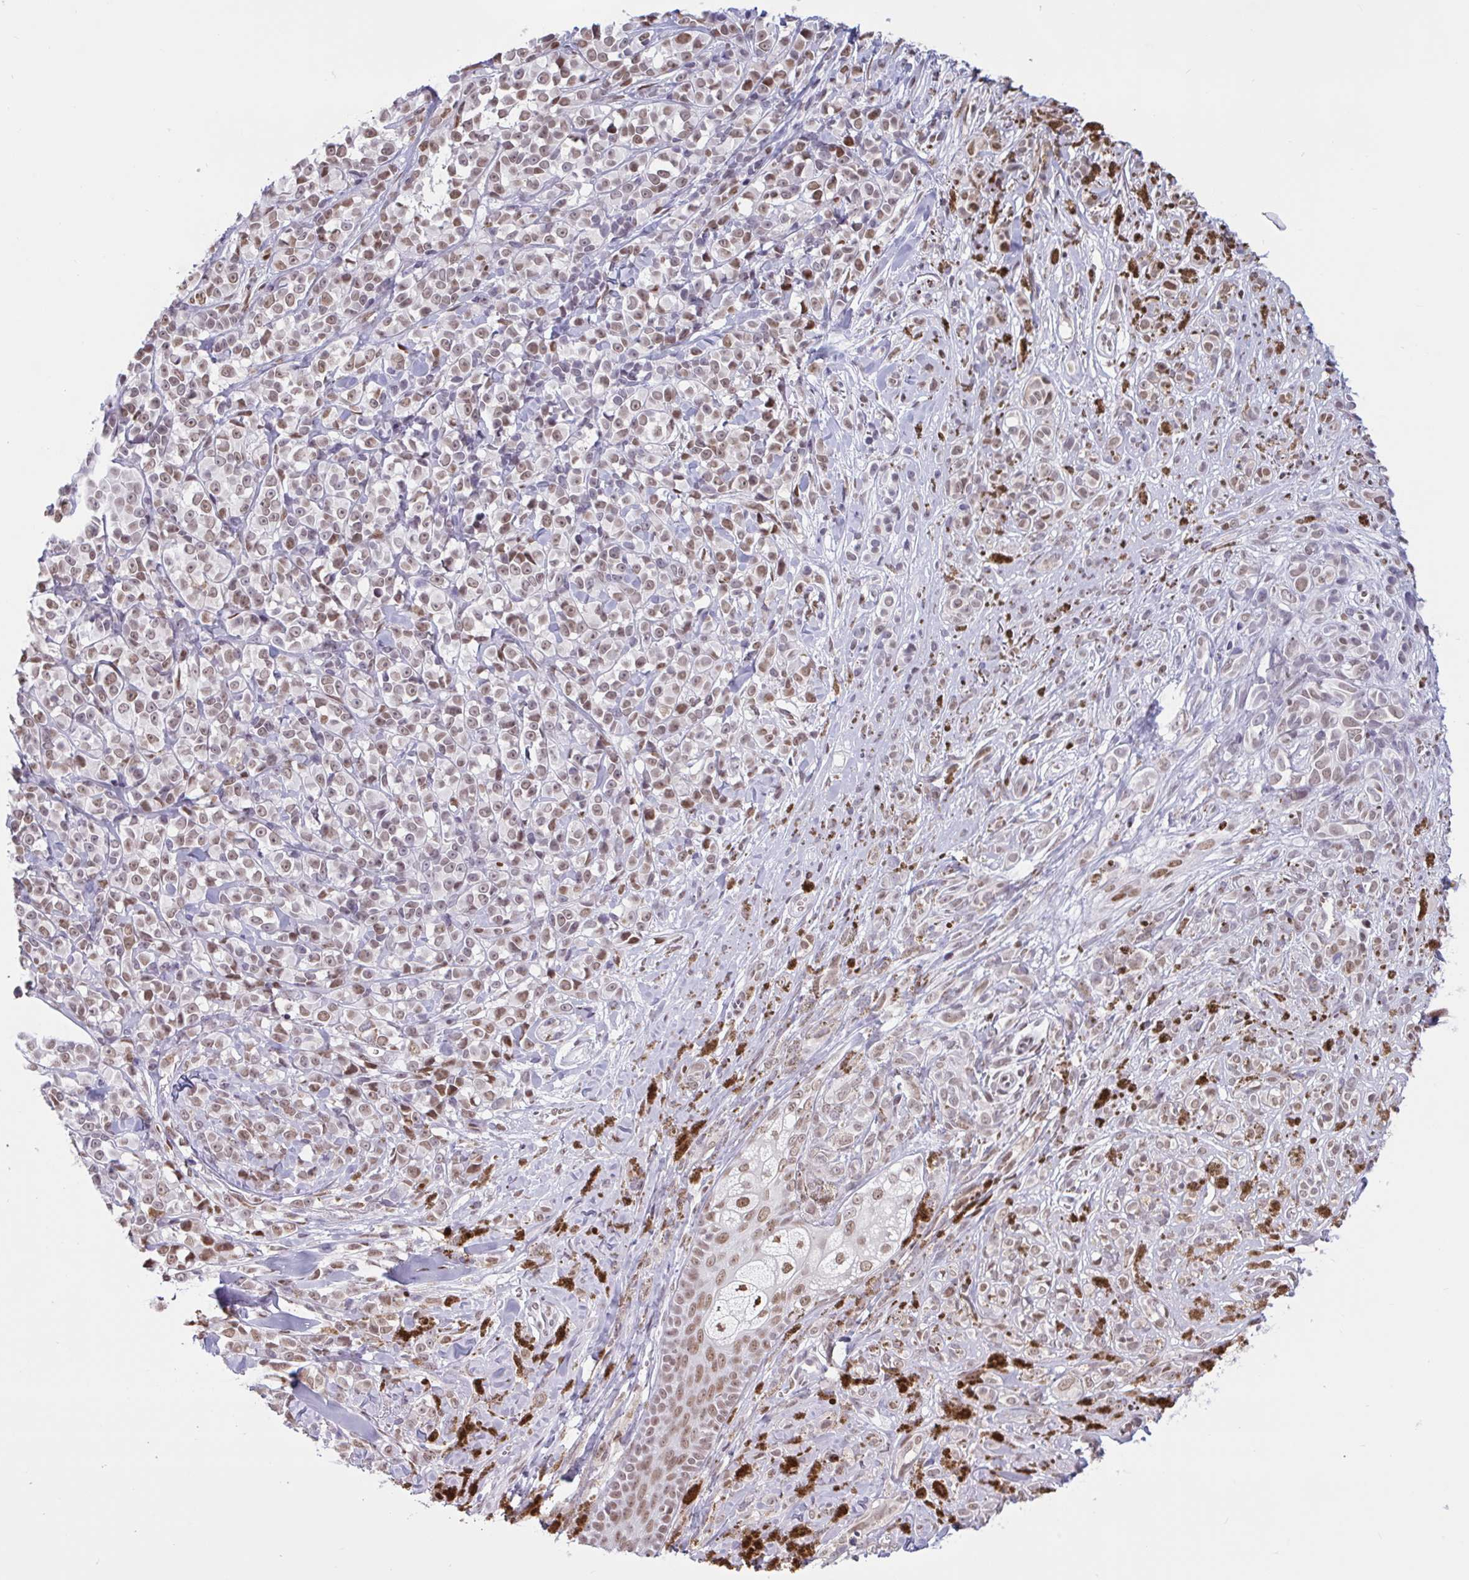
{"staining": {"intensity": "moderate", "quantity": ">75%", "location": "nuclear"}, "tissue": "melanoma", "cell_type": "Tumor cells", "image_type": "cancer", "snomed": [{"axis": "morphology", "description": "Malignant melanoma, NOS"}, {"axis": "topography", "description": "Skin"}], "caption": "Protein staining of melanoma tissue demonstrates moderate nuclear expression in about >75% of tumor cells. (Brightfield microscopy of DAB IHC at high magnification).", "gene": "CBFA2T2", "patient": {"sex": "male", "age": 85}}